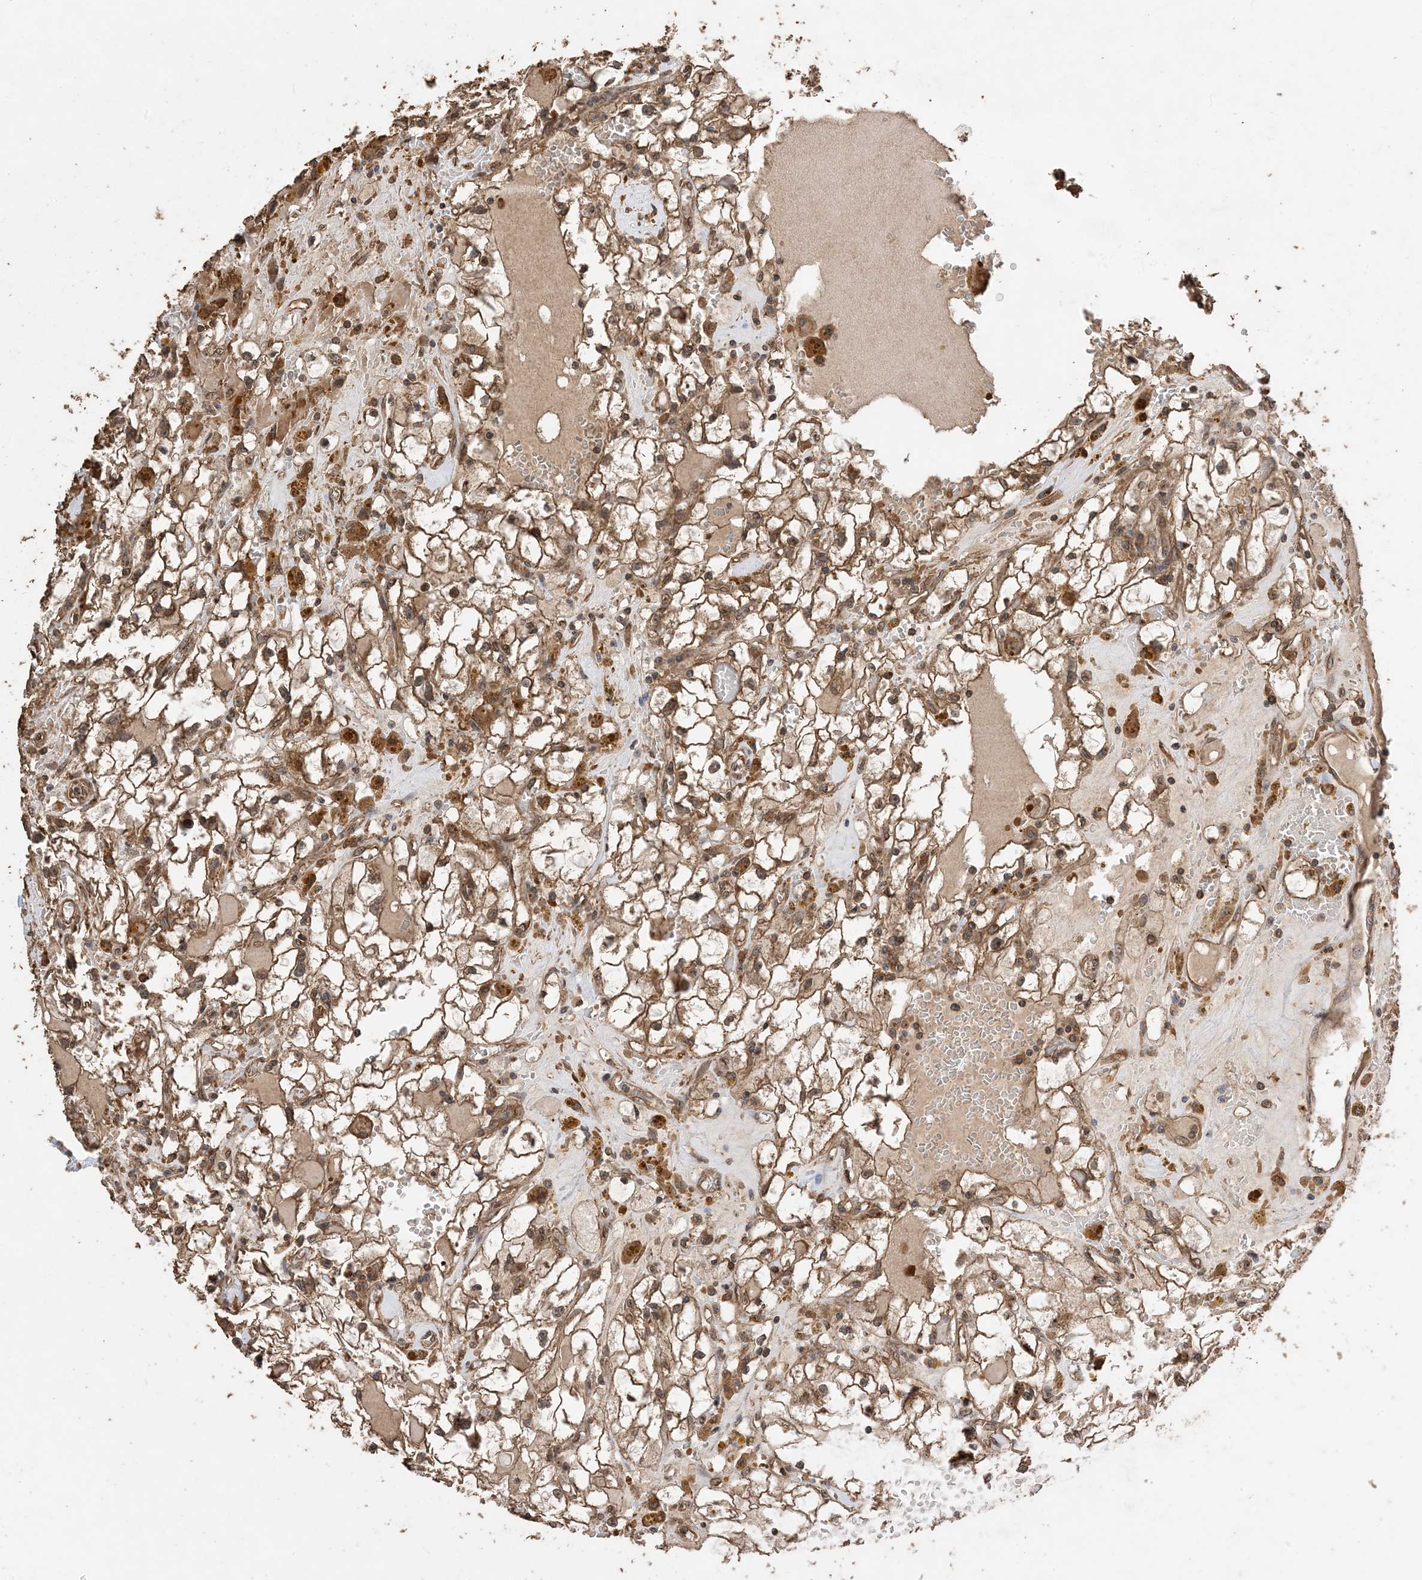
{"staining": {"intensity": "moderate", "quantity": ">75%", "location": "cytoplasmic/membranous"}, "tissue": "renal cancer", "cell_type": "Tumor cells", "image_type": "cancer", "snomed": [{"axis": "morphology", "description": "Adenocarcinoma, NOS"}, {"axis": "topography", "description": "Kidney"}], "caption": "Protein staining demonstrates moderate cytoplasmic/membranous positivity in about >75% of tumor cells in renal cancer.", "gene": "ZKSCAN5", "patient": {"sex": "male", "age": 56}}